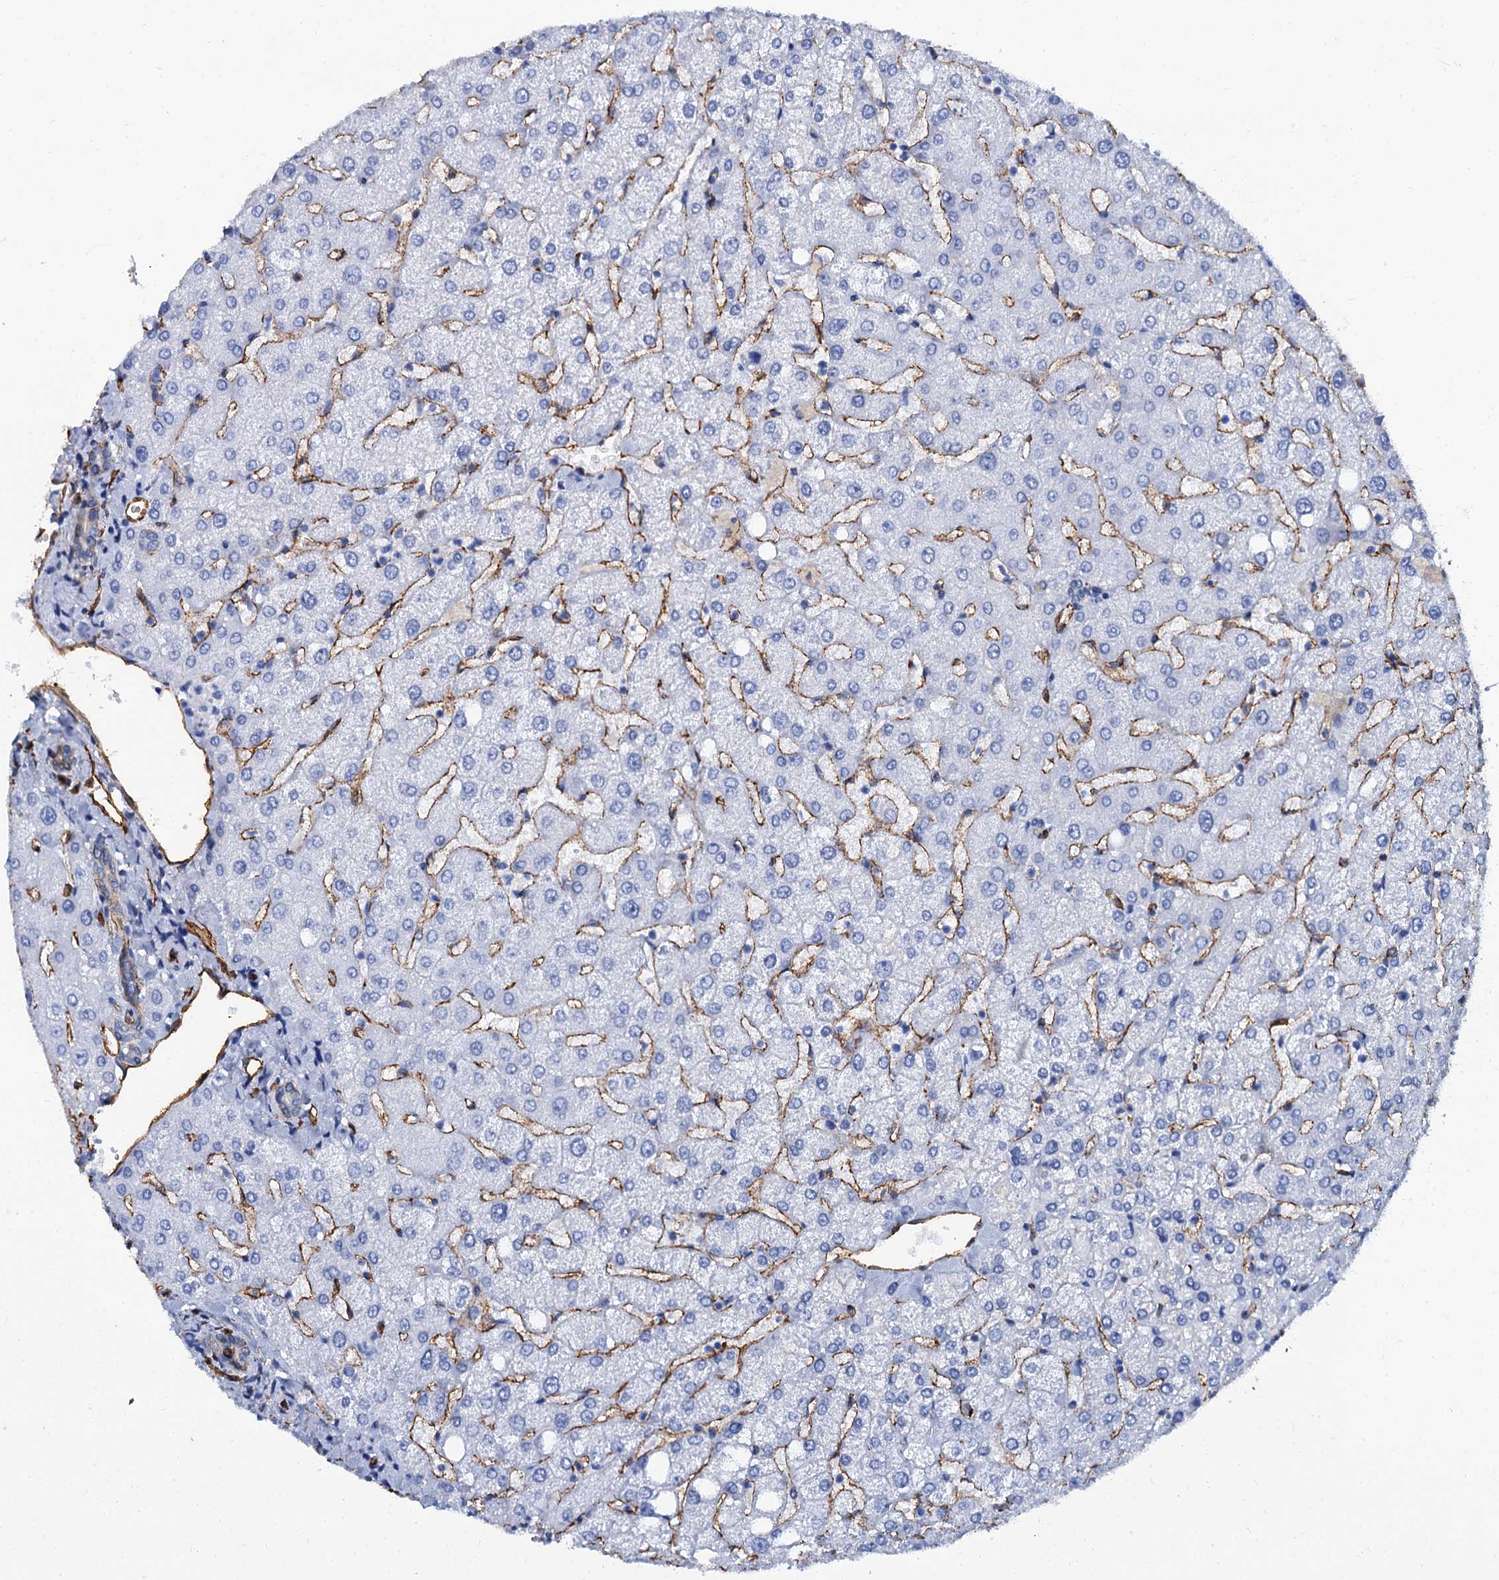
{"staining": {"intensity": "negative", "quantity": "none", "location": "none"}, "tissue": "liver", "cell_type": "Cholangiocytes", "image_type": "normal", "snomed": [{"axis": "morphology", "description": "Normal tissue, NOS"}, {"axis": "topography", "description": "Liver"}], "caption": "The micrograph reveals no significant positivity in cholangiocytes of liver.", "gene": "CAVIN2", "patient": {"sex": "female", "age": 54}}